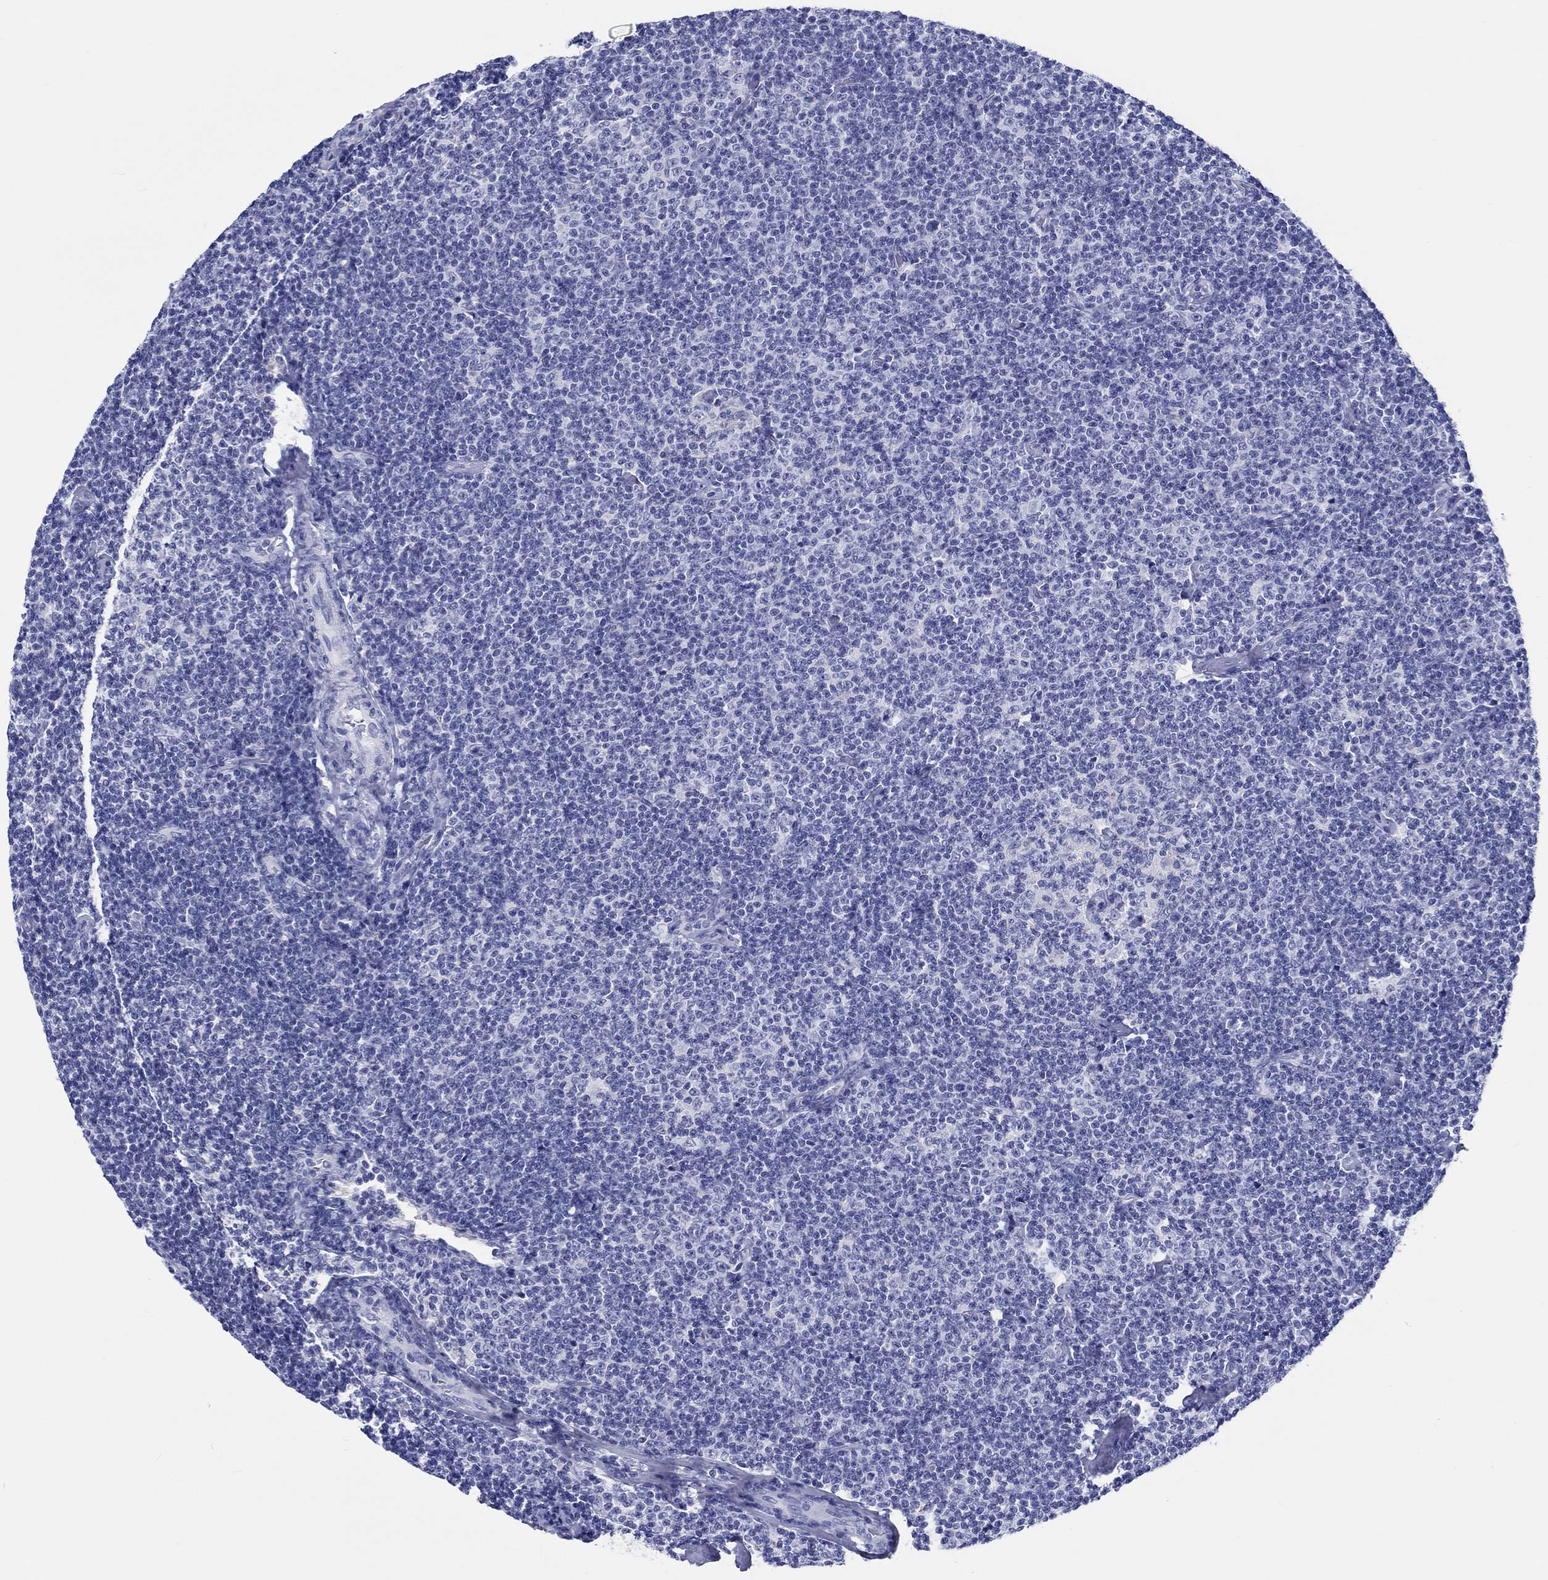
{"staining": {"intensity": "negative", "quantity": "none", "location": "none"}, "tissue": "lymphoma", "cell_type": "Tumor cells", "image_type": "cancer", "snomed": [{"axis": "morphology", "description": "Malignant lymphoma, non-Hodgkin's type, Low grade"}, {"axis": "topography", "description": "Lymph node"}], "caption": "DAB immunohistochemical staining of human low-grade malignant lymphoma, non-Hodgkin's type displays no significant expression in tumor cells.", "gene": "H1-1", "patient": {"sex": "male", "age": 81}}